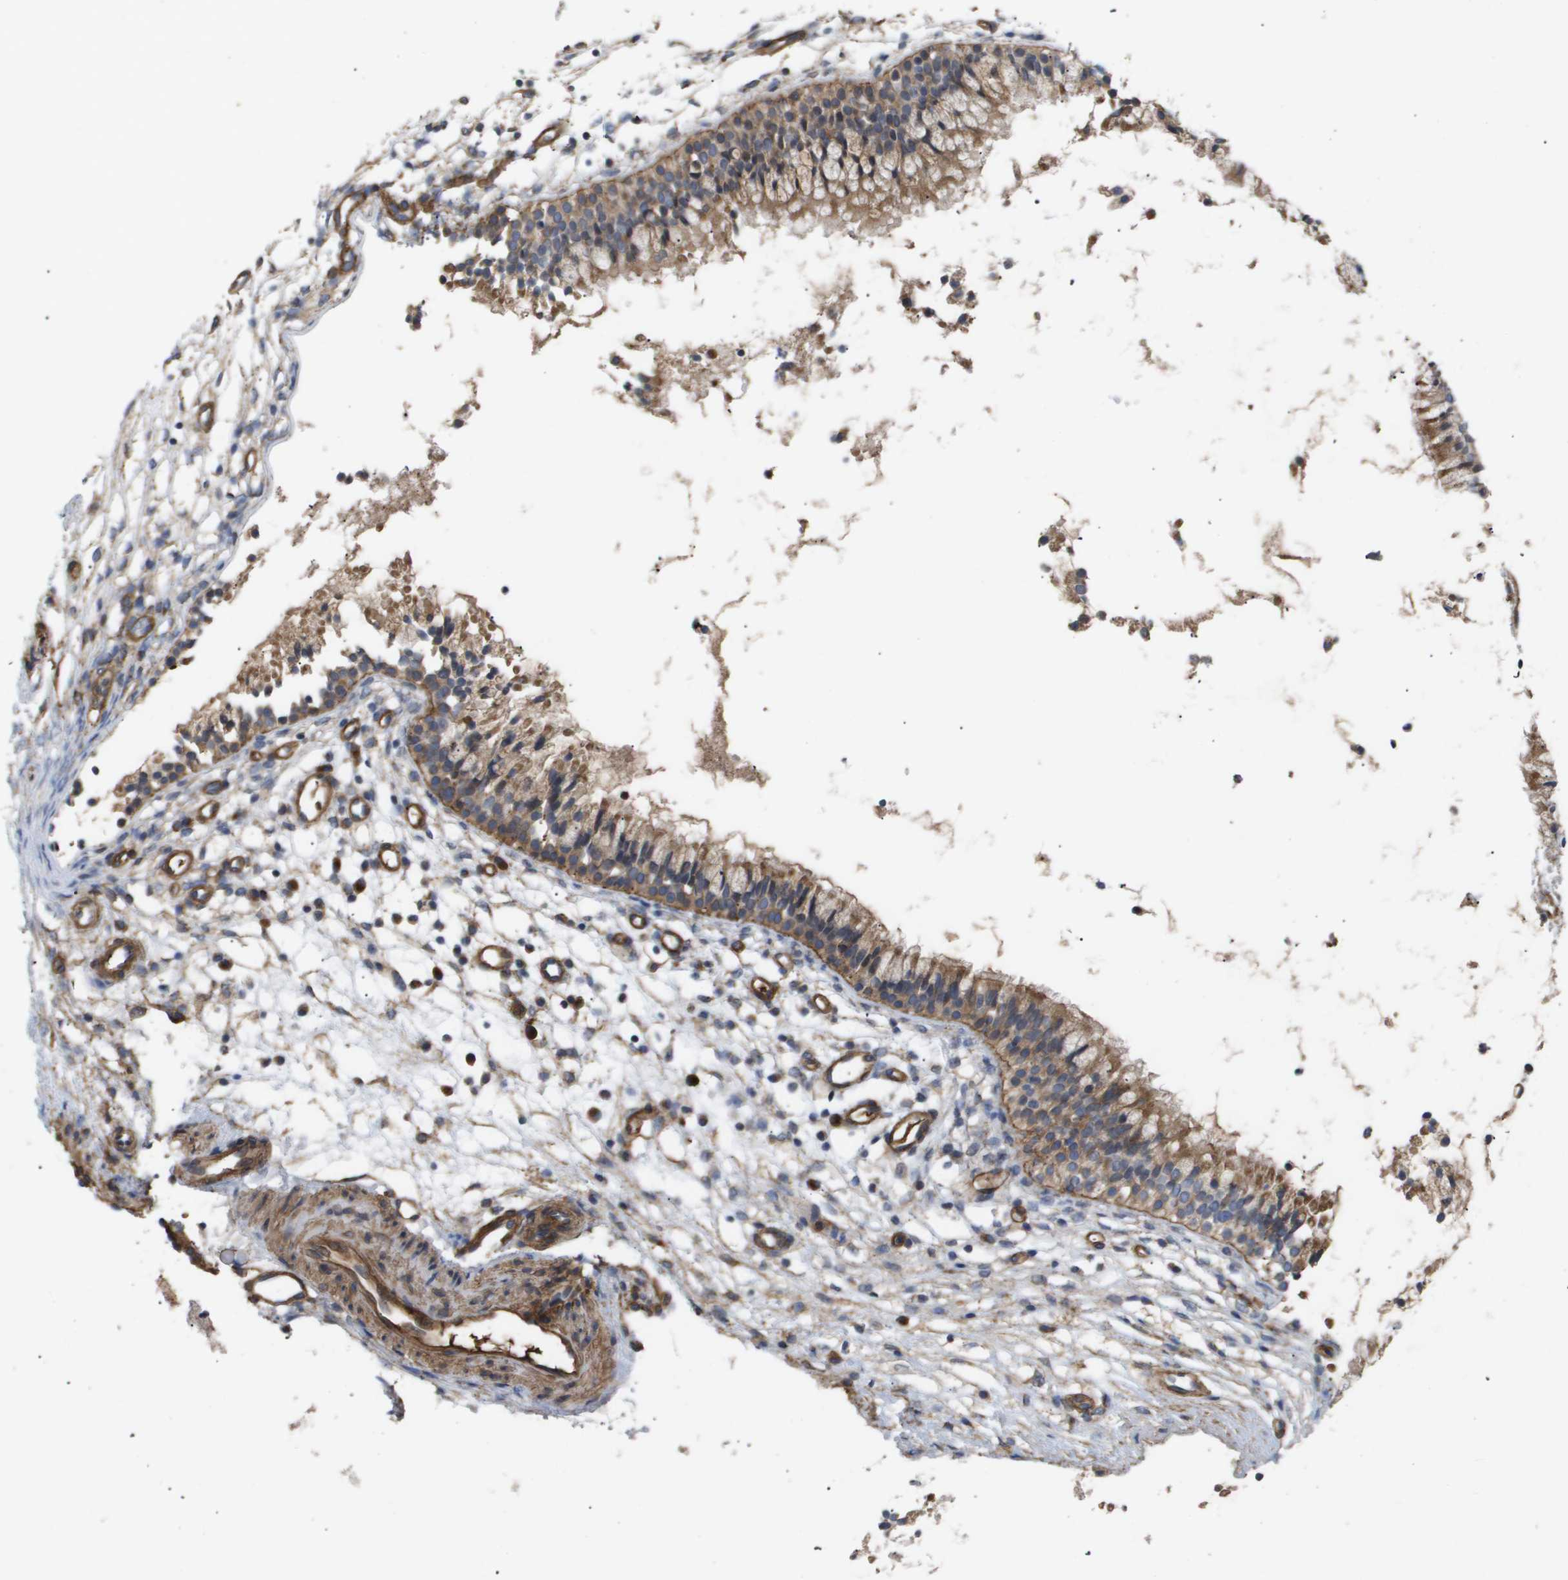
{"staining": {"intensity": "moderate", "quantity": ">75%", "location": "cytoplasmic/membranous"}, "tissue": "nasopharynx", "cell_type": "Respiratory epithelial cells", "image_type": "normal", "snomed": [{"axis": "morphology", "description": "Normal tissue, NOS"}, {"axis": "topography", "description": "Nasopharynx"}], "caption": "Unremarkable nasopharynx displays moderate cytoplasmic/membranous staining in approximately >75% of respiratory epithelial cells, visualized by immunohistochemistry.", "gene": "TNS1", "patient": {"sex": "male", "age": 21}}